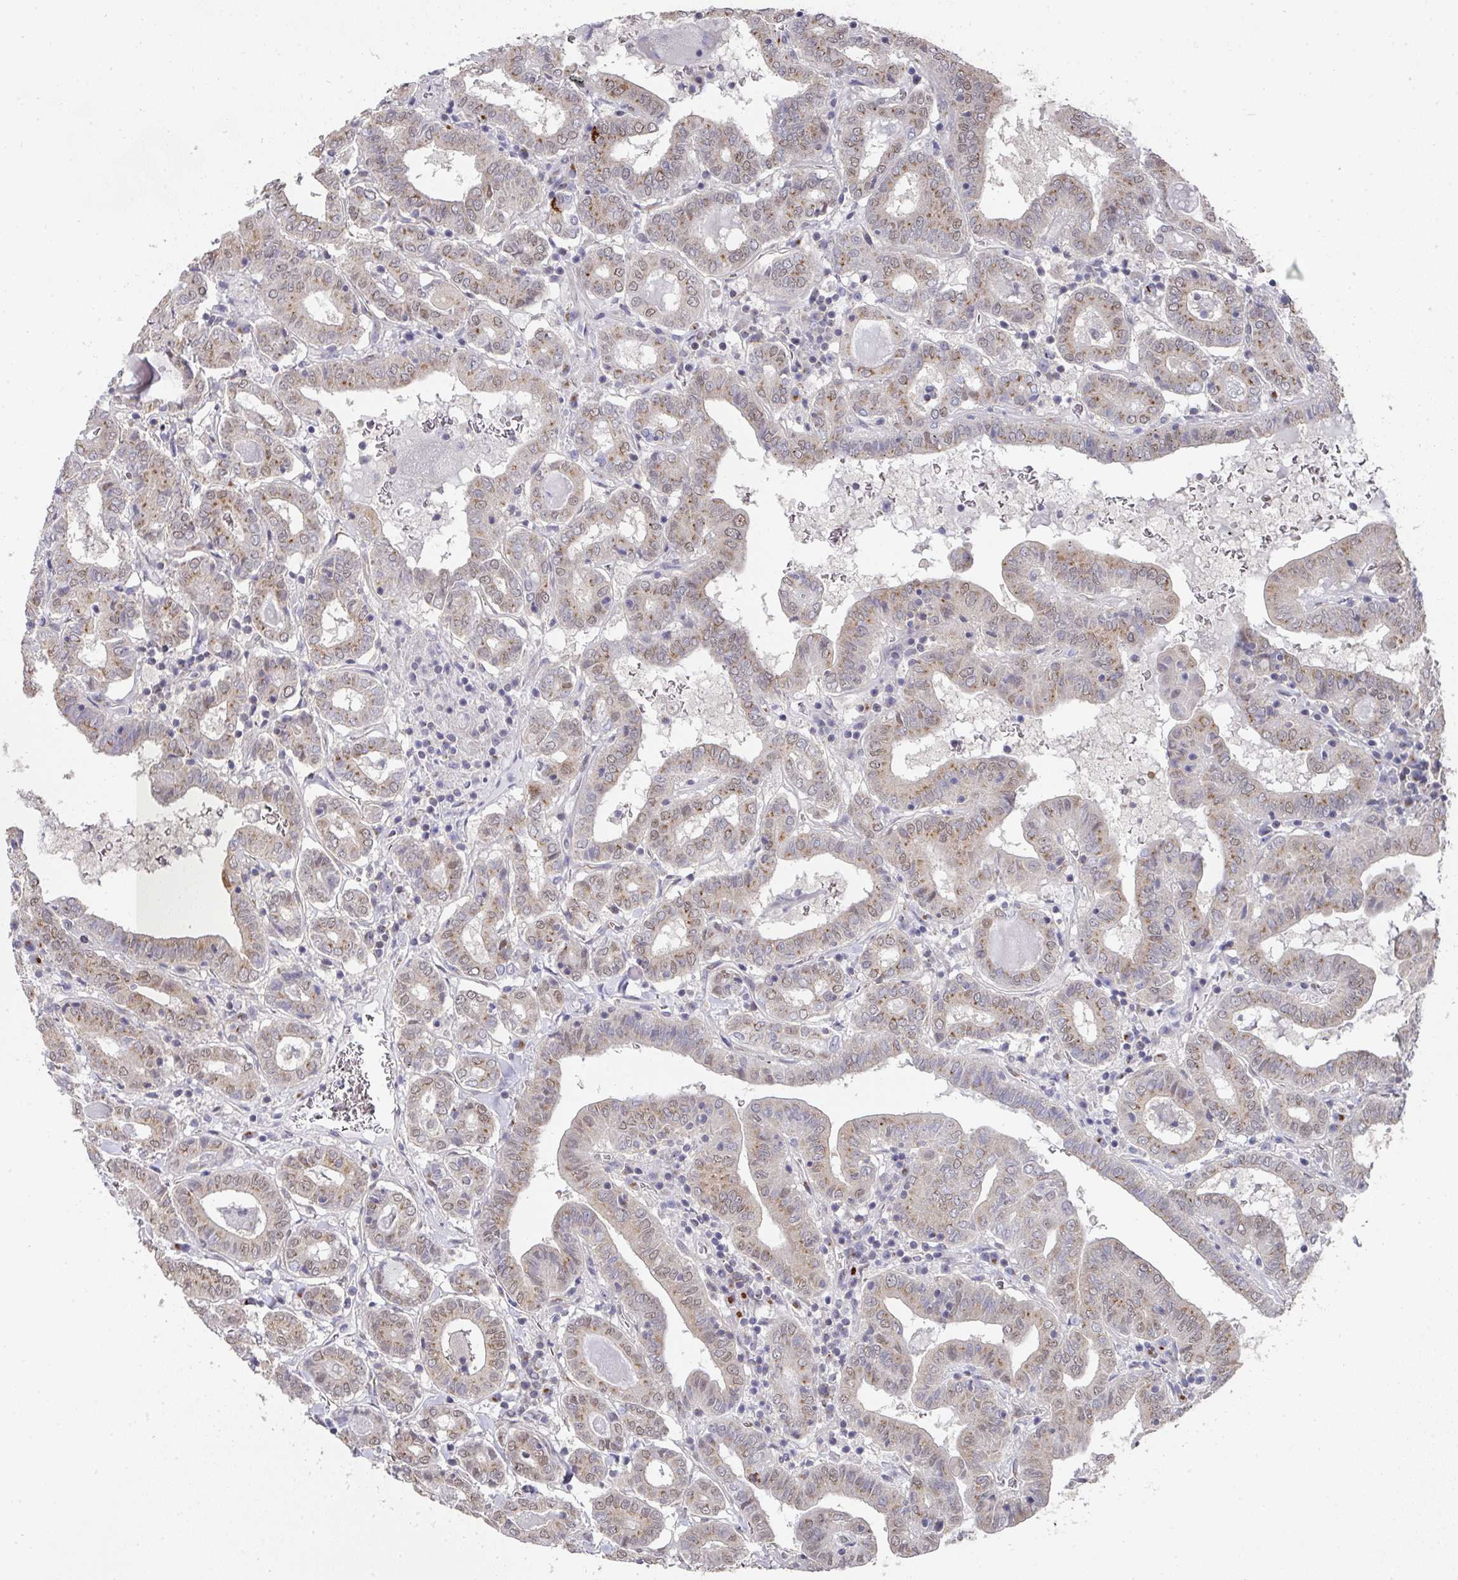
{"staining": {"intensity": "weak", "quantity": "25%-75%", "location": "cytoplasmic/membranous,nuclear"}, "tissue": "thyroid cancer", "cell_type": "Tumor cells", "image_type": "cancer", "snomed": [{"axis": "morphology", "description": "Papillary adenocarcinoma, NOS"}, {"axis": "topography", "description": "Thyroid gland"}], "caption": "Thyroid cancer (papillary adenocarcinoma) tissue shows weak cytoplasmic/membranous and nuclear staining in about 25%-75% of tumor cells", "gene": "C18orf25", "patient": {"sex": "female", "age": 72}}